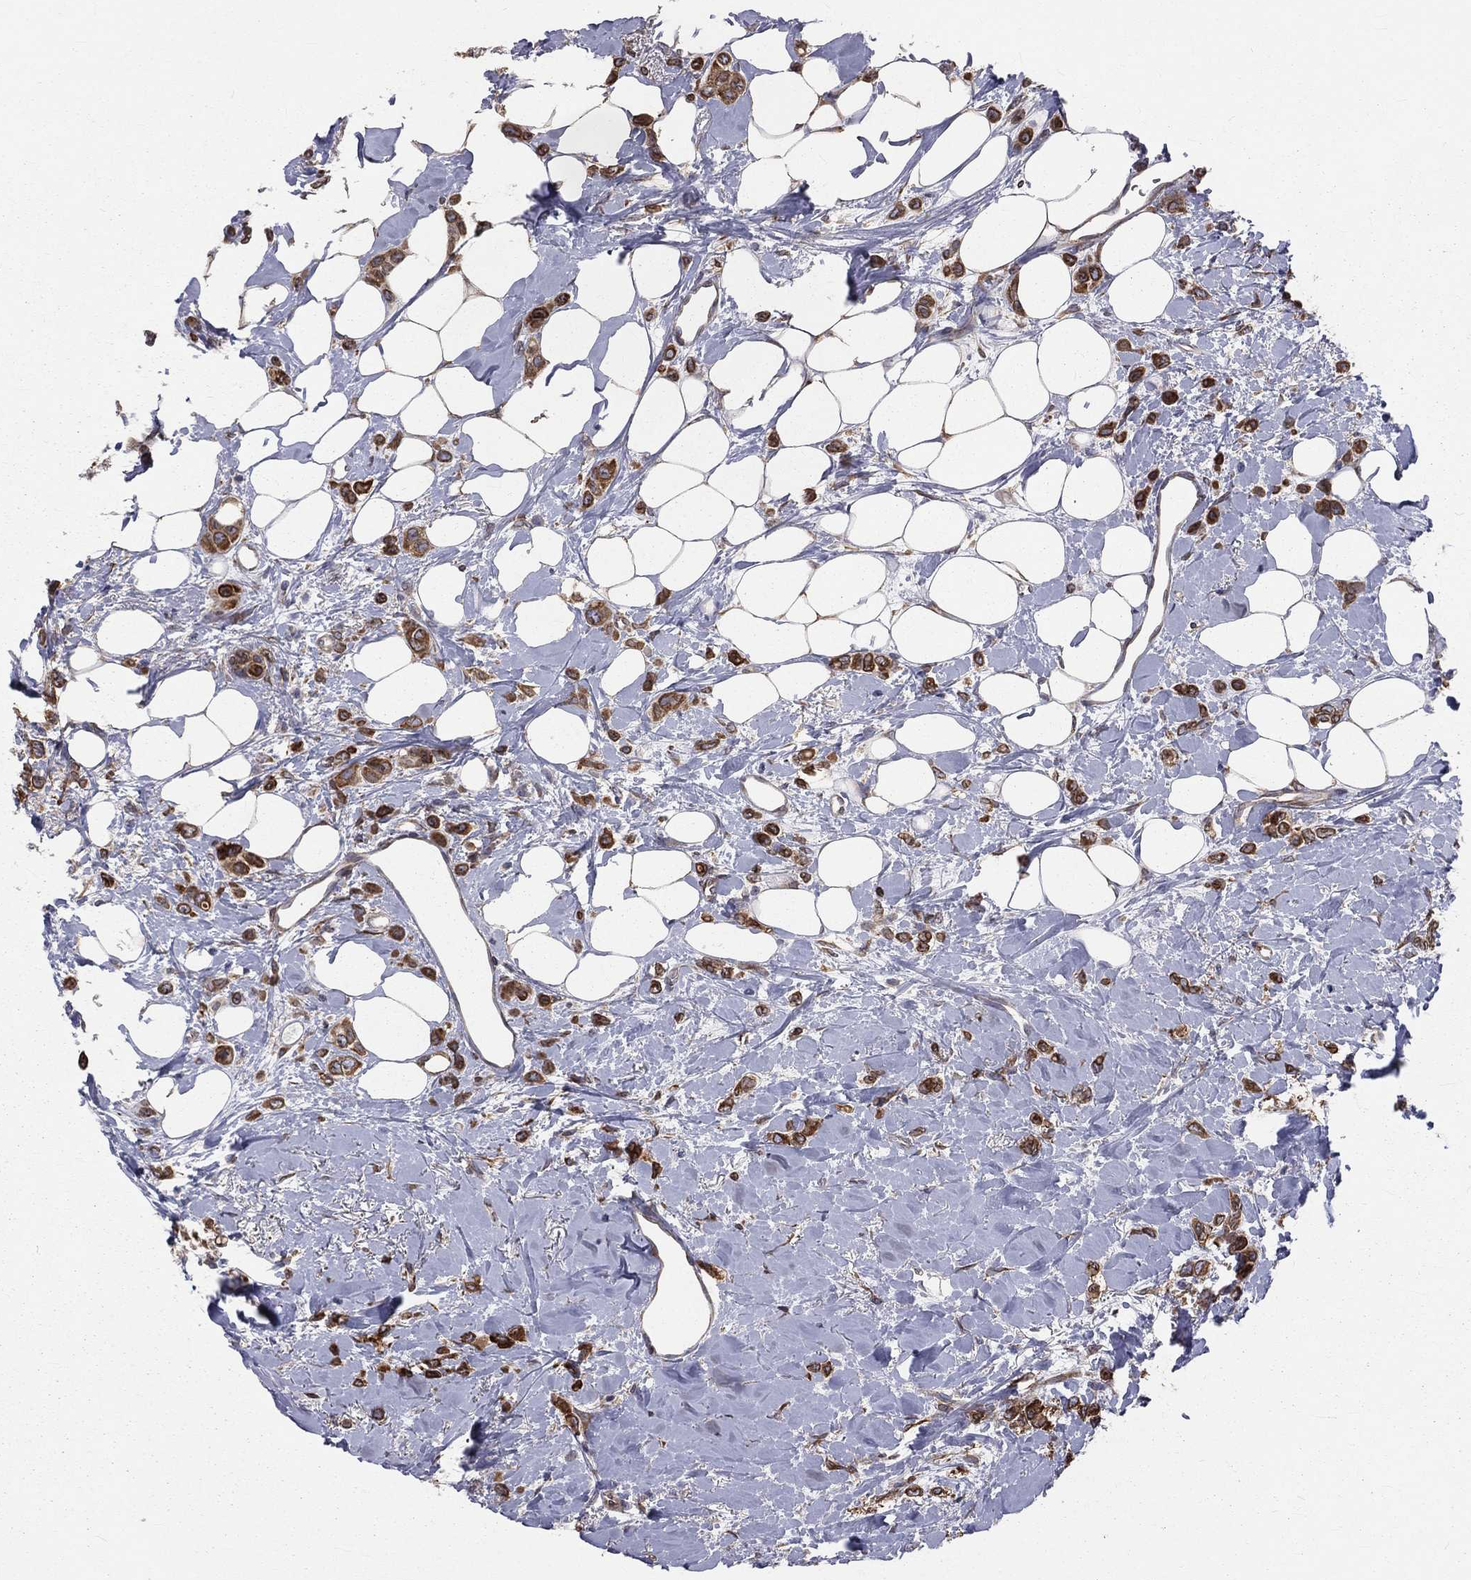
{"staining": {"intensity": "strong", "quantity": ">75%", "location": "cytoplasmic/membranous"}, "tissue": "breast cancer", "cell_type": "Tumor cells", "image_type": "cancer", "snomed": [{"axis": "morphology", "description": "Lobular carcinoma"}, {"axis": "topography", "description": "Breast"}], "caption": "Protein expression analysis of breast cancer (lobular carcinoma) displays strong cytoplasmic/membranous positivity in about >75% of tumor cells.", "gene": "PGRMC1", "patient": {"sex": "female", "age": 66}}